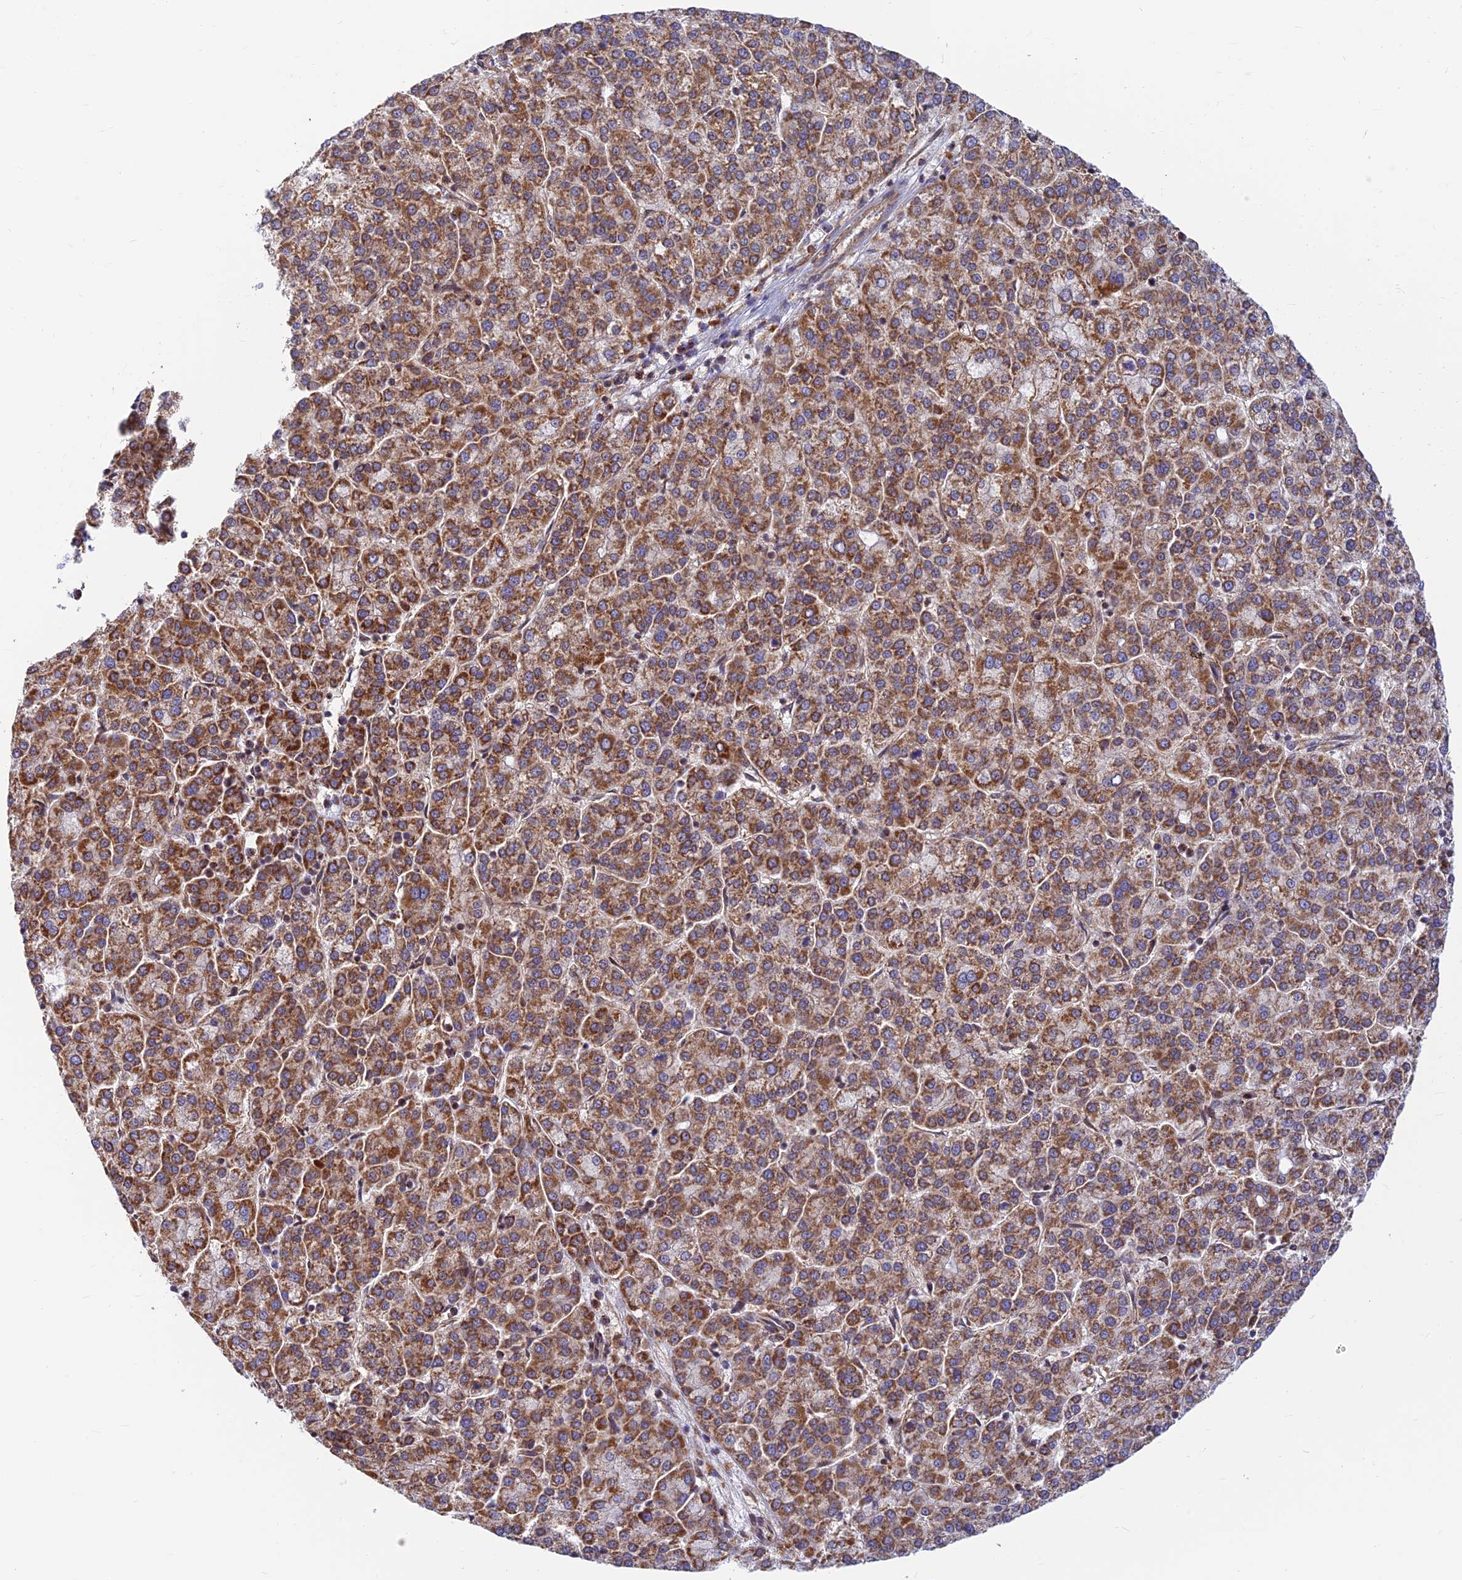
{"staining": {"intensity": "moderate", "quantity": ">75%", "location": "cytoplasmic/membranous"}, "tissue": "liver cancer", "cell_type": "Tumor cells", "image_type": "cancer", "snomed": [{"axis": "morphology", "description": "Carcinoma, Hepatocellular, NOS"}, {"axis": "topography", "description": "Liver"}], "caption": "DAB immunohistochemical staining of human liver cancer (hepatocellular carcinoma) shows moderate cytoplasmic/membranous protein positivity in about >75% of tumor cells.", "gene": "LYSMD2", "patient": {"sex": "female", "age": 58}}